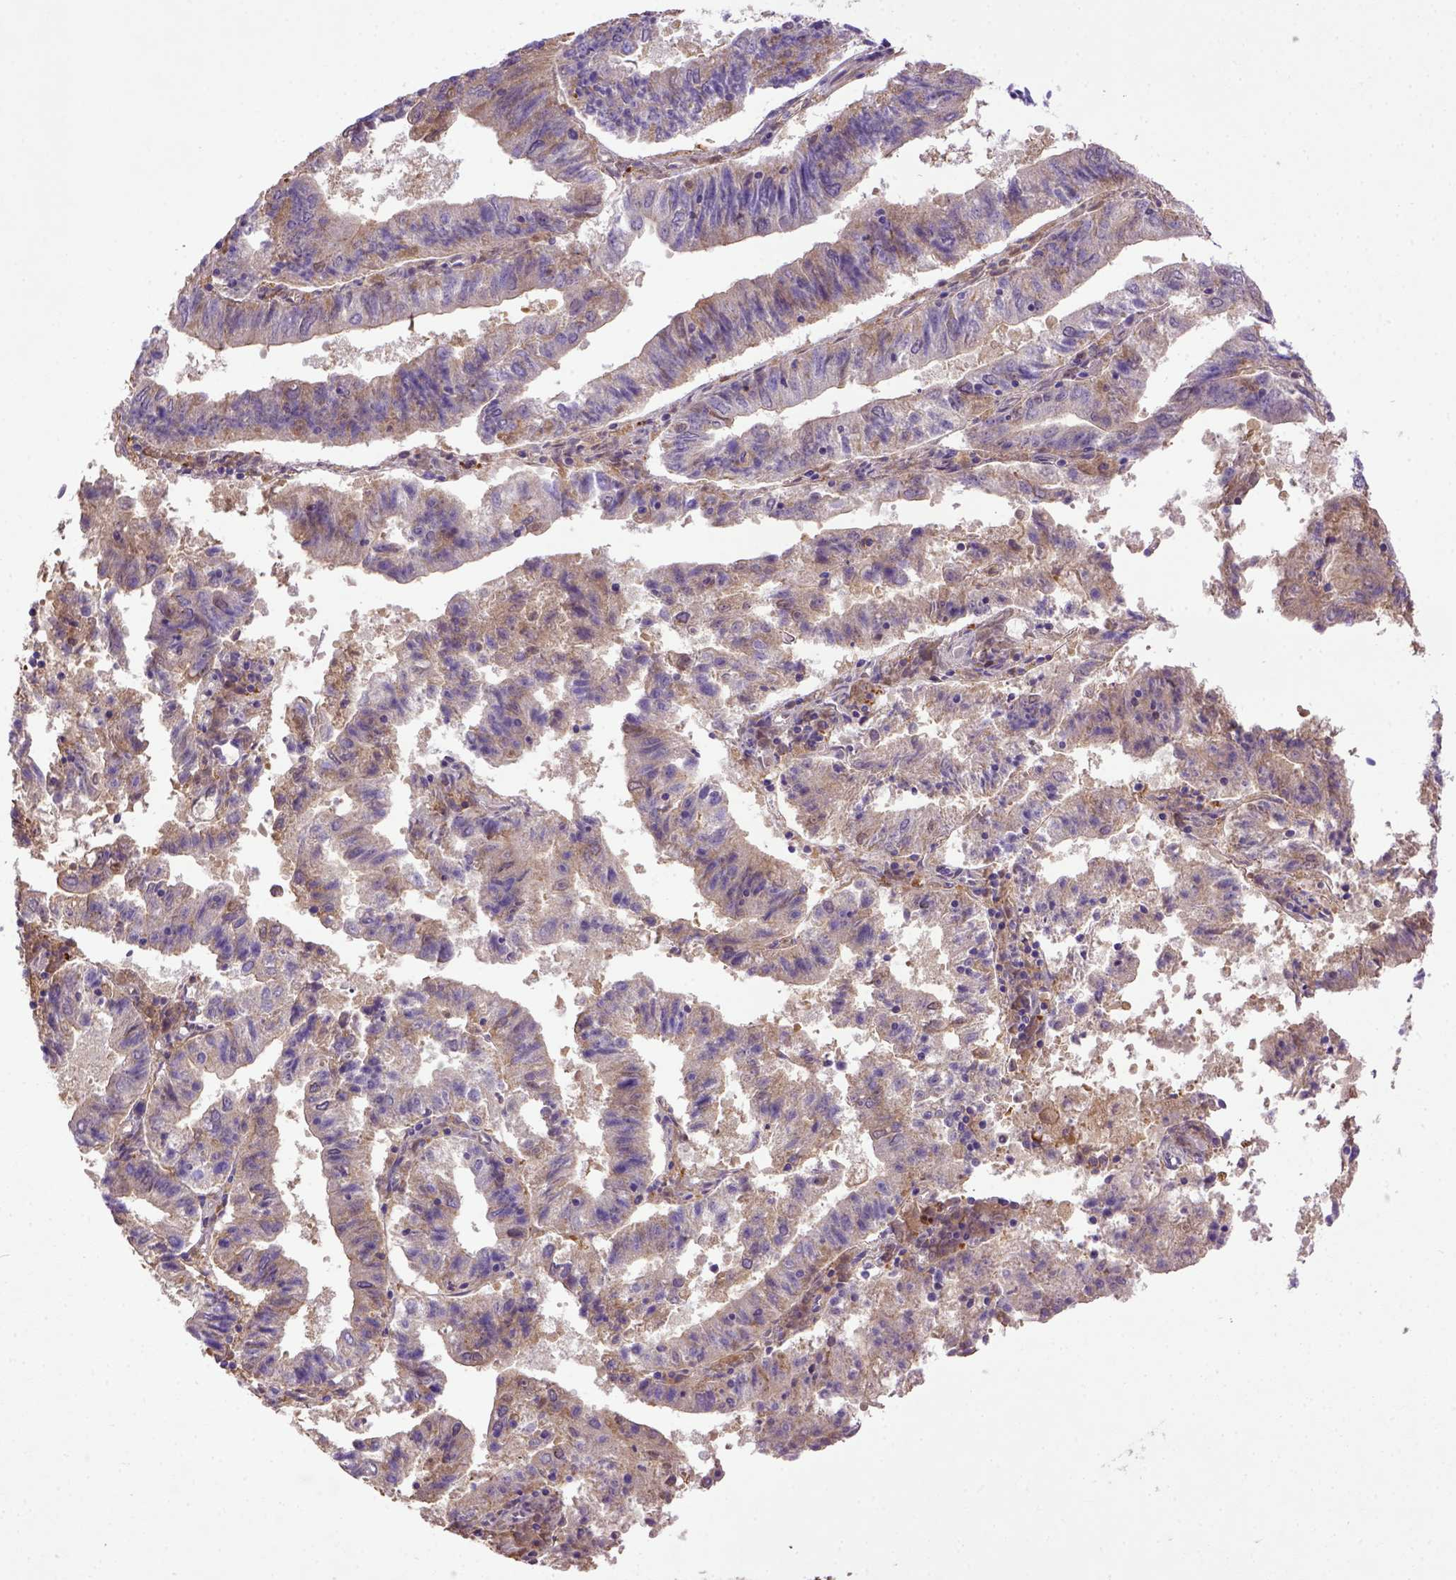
{"staining": {"intensity": "moderate", "quantity": ">75%", "location": "cytoplasmic/membranous"}, "tissue": "endometrial cancer", "cell_type": "Tumor cells", "image_type": "cancer", "snomed": [{"axis": "morphology", "description": "Adenocarcinoma, NOS"}, {"axis": "topography", "description": "Endometrium"}], "caption": "Adenocarcinoma (endometrial) was stained to show a protein in brown. There is medium levels of moderate cytoplasmic/membranous expression in approximately >75% of tumor cells. Nuclei are stained in blue.", "gene": "DEPDC1B", "patient": {"sex": "female", "age": 82}}